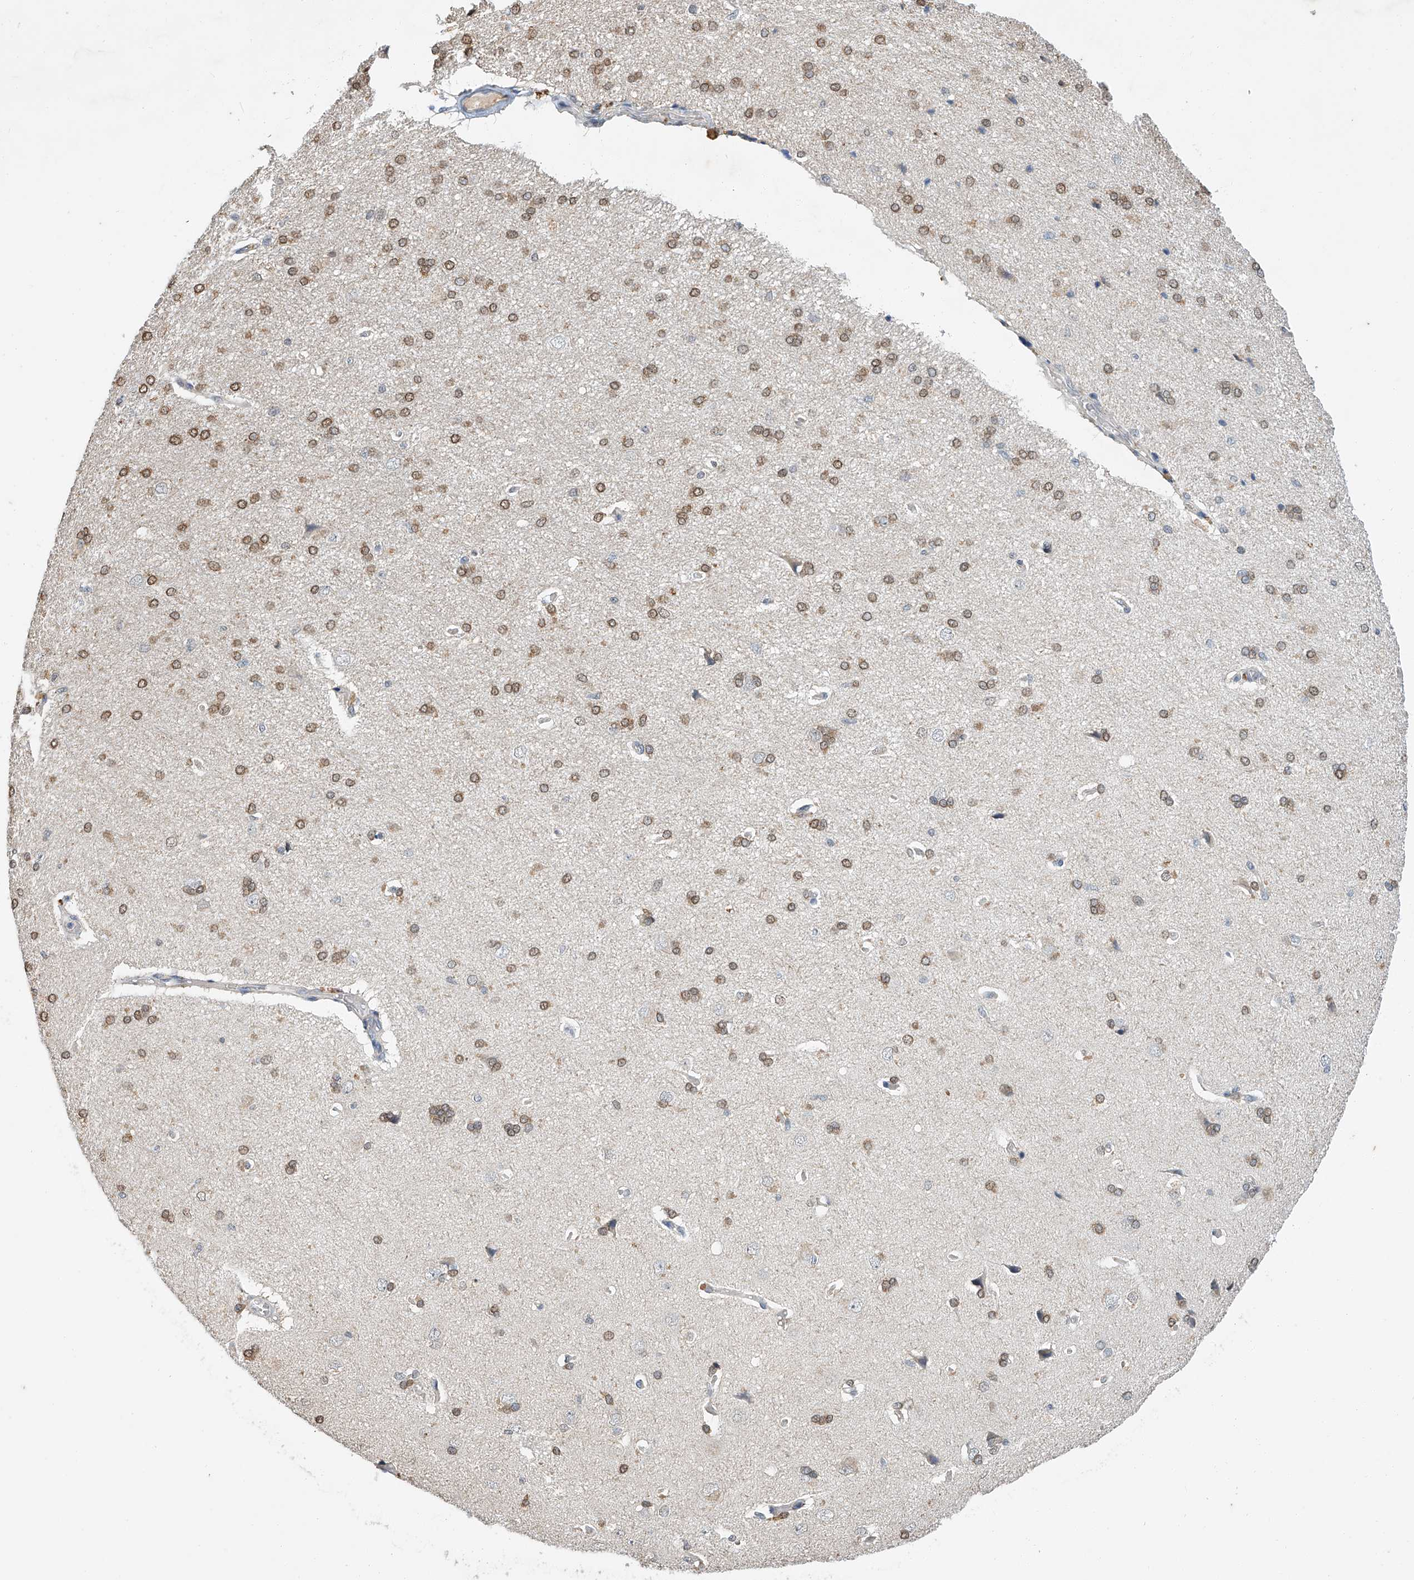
{"staining": {"intensity": "negative", "quantity": "none", "location": "none"}, "tissue": "cerebral cortex", "cell_type": "Endothelial cells", "image_type": "normal", "snomed": [{"axis": "morphology", "description": "Normal tissue, NOS"}, {"axis": "topography", "description": "Cerebral cortex"}], "caption": "Immunohistochemical staining of unremarkable cerebral cortex demonstrates no significant expression in endothelial cells.", "gene": "CTDP1", "patient": {"sex": "male", "age": 62}}